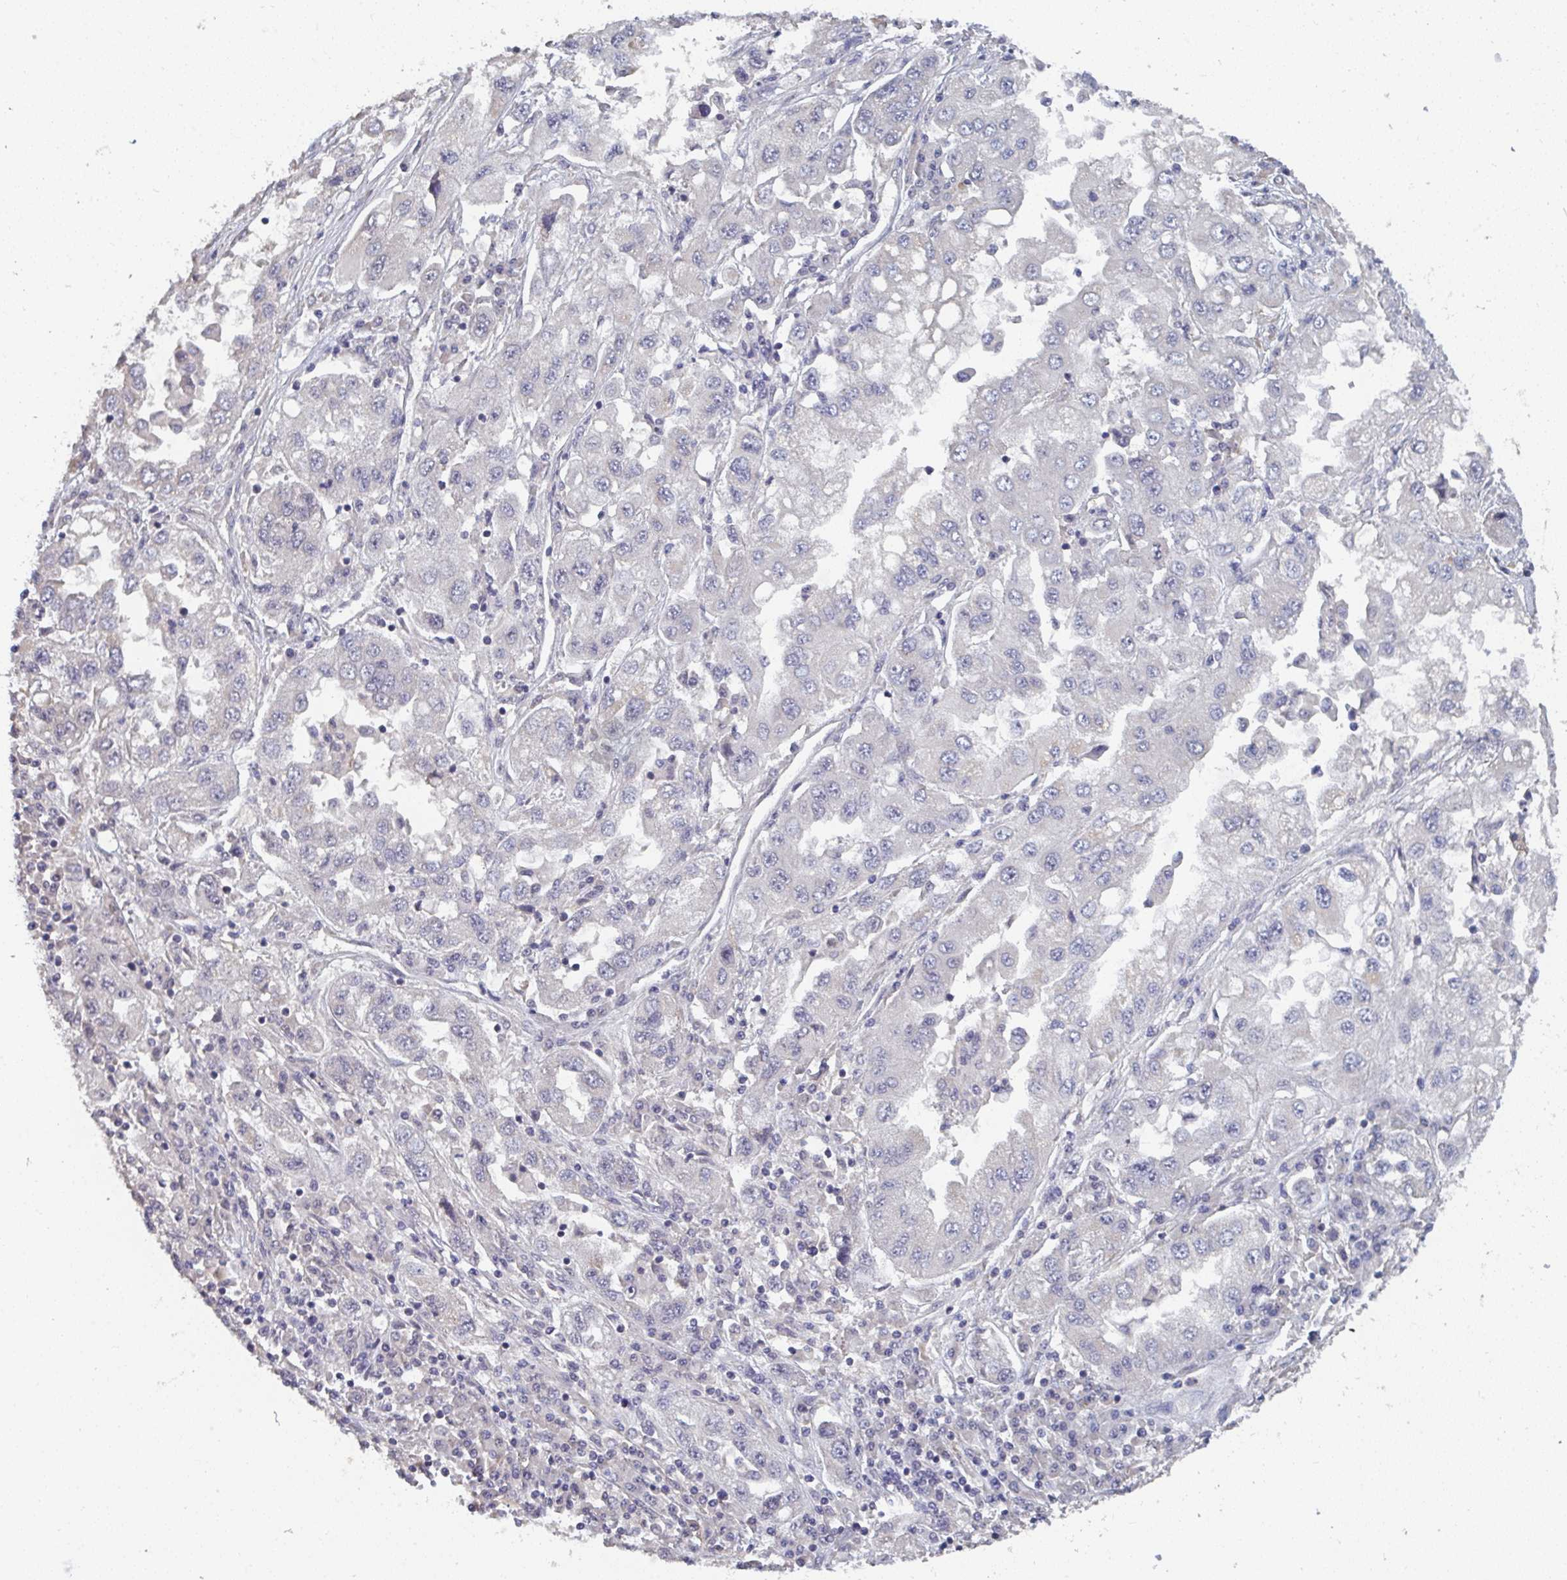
{"staining": {"intensity": "negative", "quantity": "none", "location": "none"}, "tissue": "lung cancer", "cell_type": "Tumor cells", "image_type": "cancer", "snomed": [{"axis": "morphology", "description": "Adenocarcinoma, NOS"}, {"axis": "morphology", "description": "Adenocarcinoma primary or metastatic"}, {"axis": "topography", "description": "Lung"}], "caption": "High power microscopy photomicrograph of an IHC image of lung adenocarcinoma primary or metastatic, revealing no significant expression in tumor cells.", "gene": "LIX1", "patient": {"sex": "male", "age": 74}}